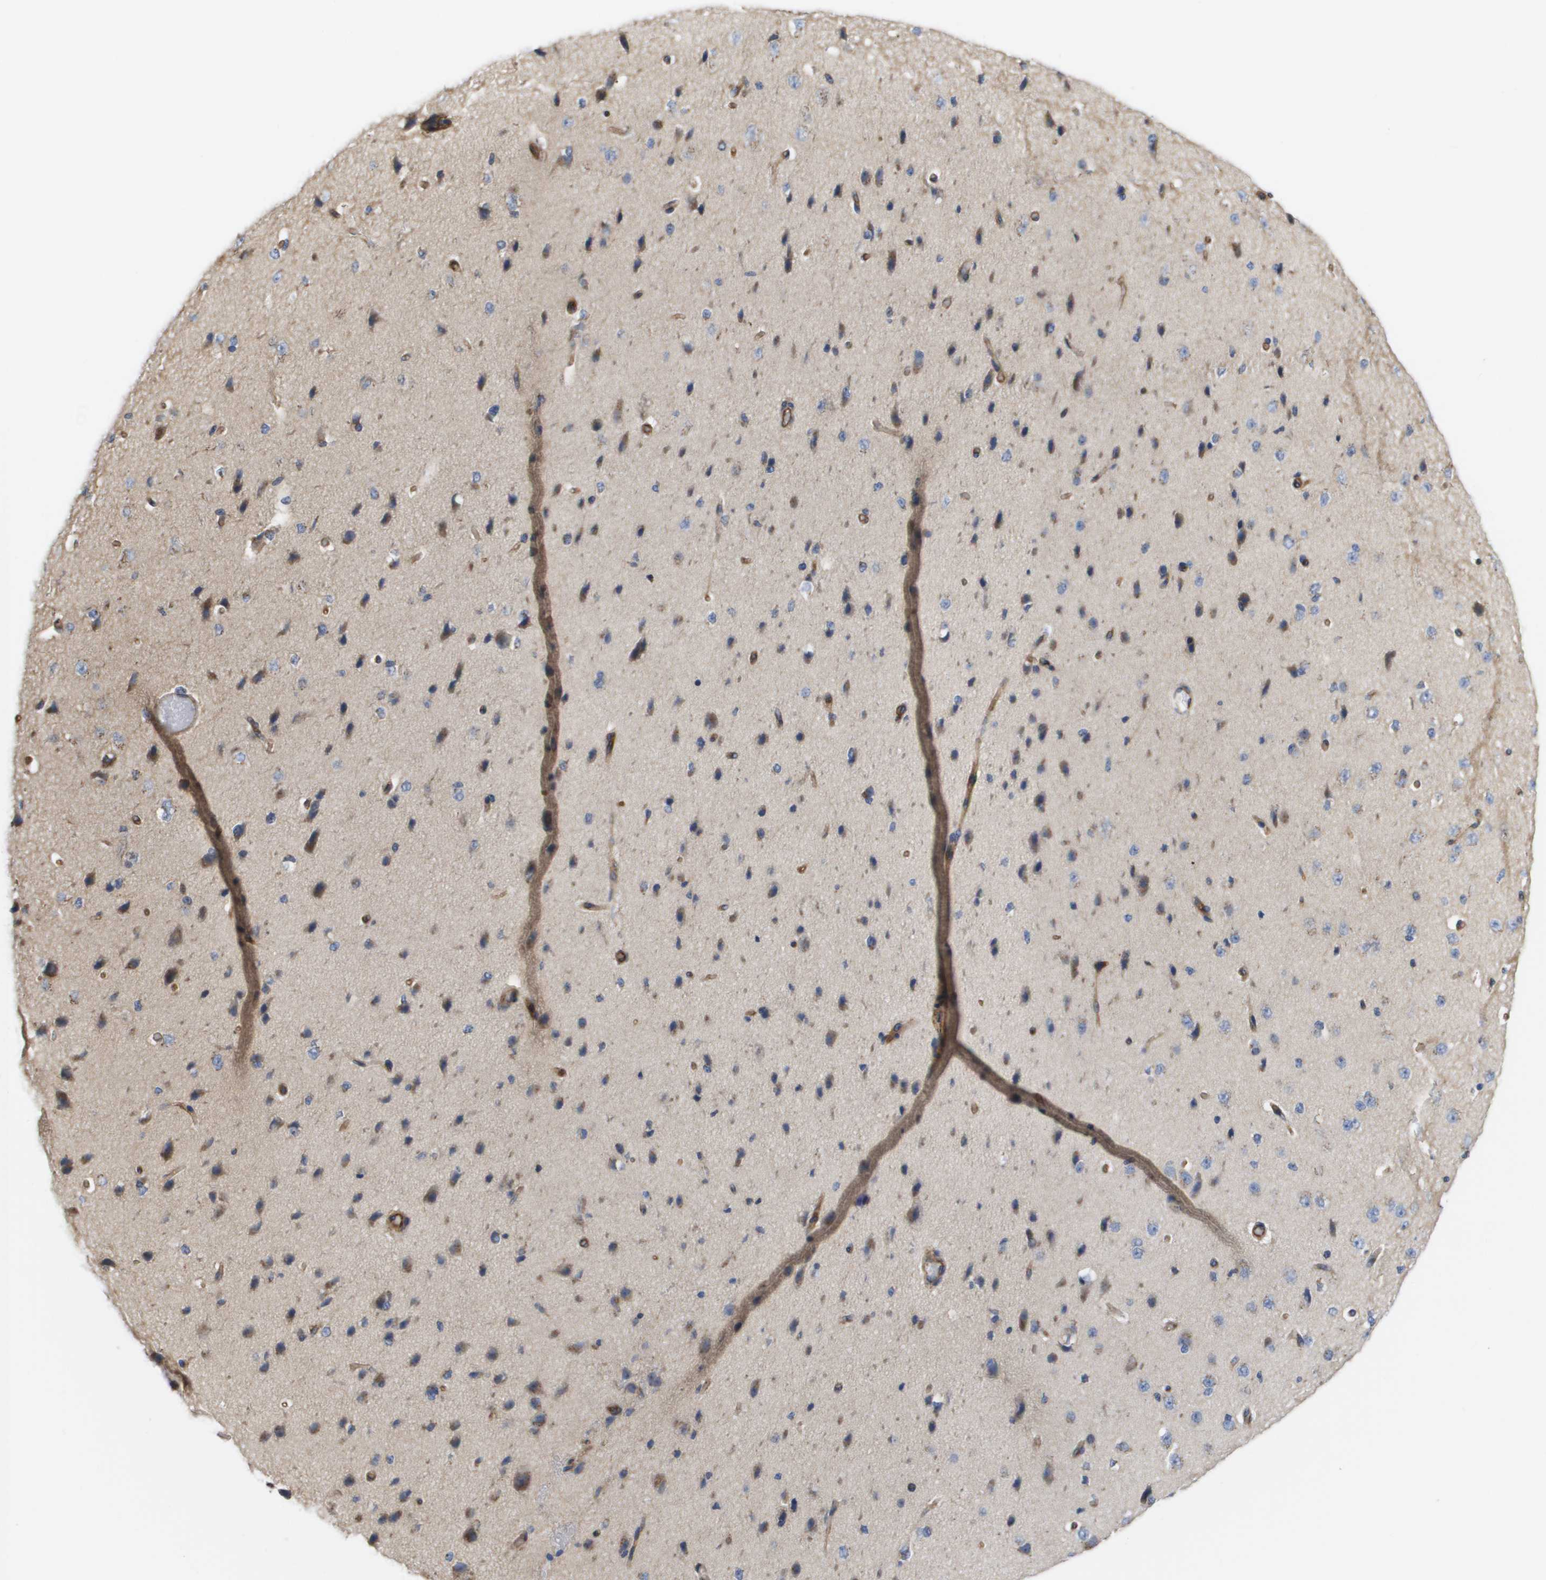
{"staining": {"intensity": "moderate", "quantity": ">75%", "location": "cytoplasmic/membranous"}, "tissue": "cerebral cortex", "cell_type": "Endothelial cells", "image_type": "normal", "snomed": [{"axis": "morphology", "description": "Normal tissue, NOS"}, {"axis": "morphology", "description": "Developmental malformation"}, {"axis": "topography", "description": "Cerebral cortex"}], "caption": "Immunohistochemistry (DAB (3,3'-diaminobenzidine)) staining of benign human cerebral cortex exhibits moderate cytoplasmic/membranous protein expression in about >75% of endothelial cells.", "gene": "BST2", "patient": {"sex": "female", "age": 30}}